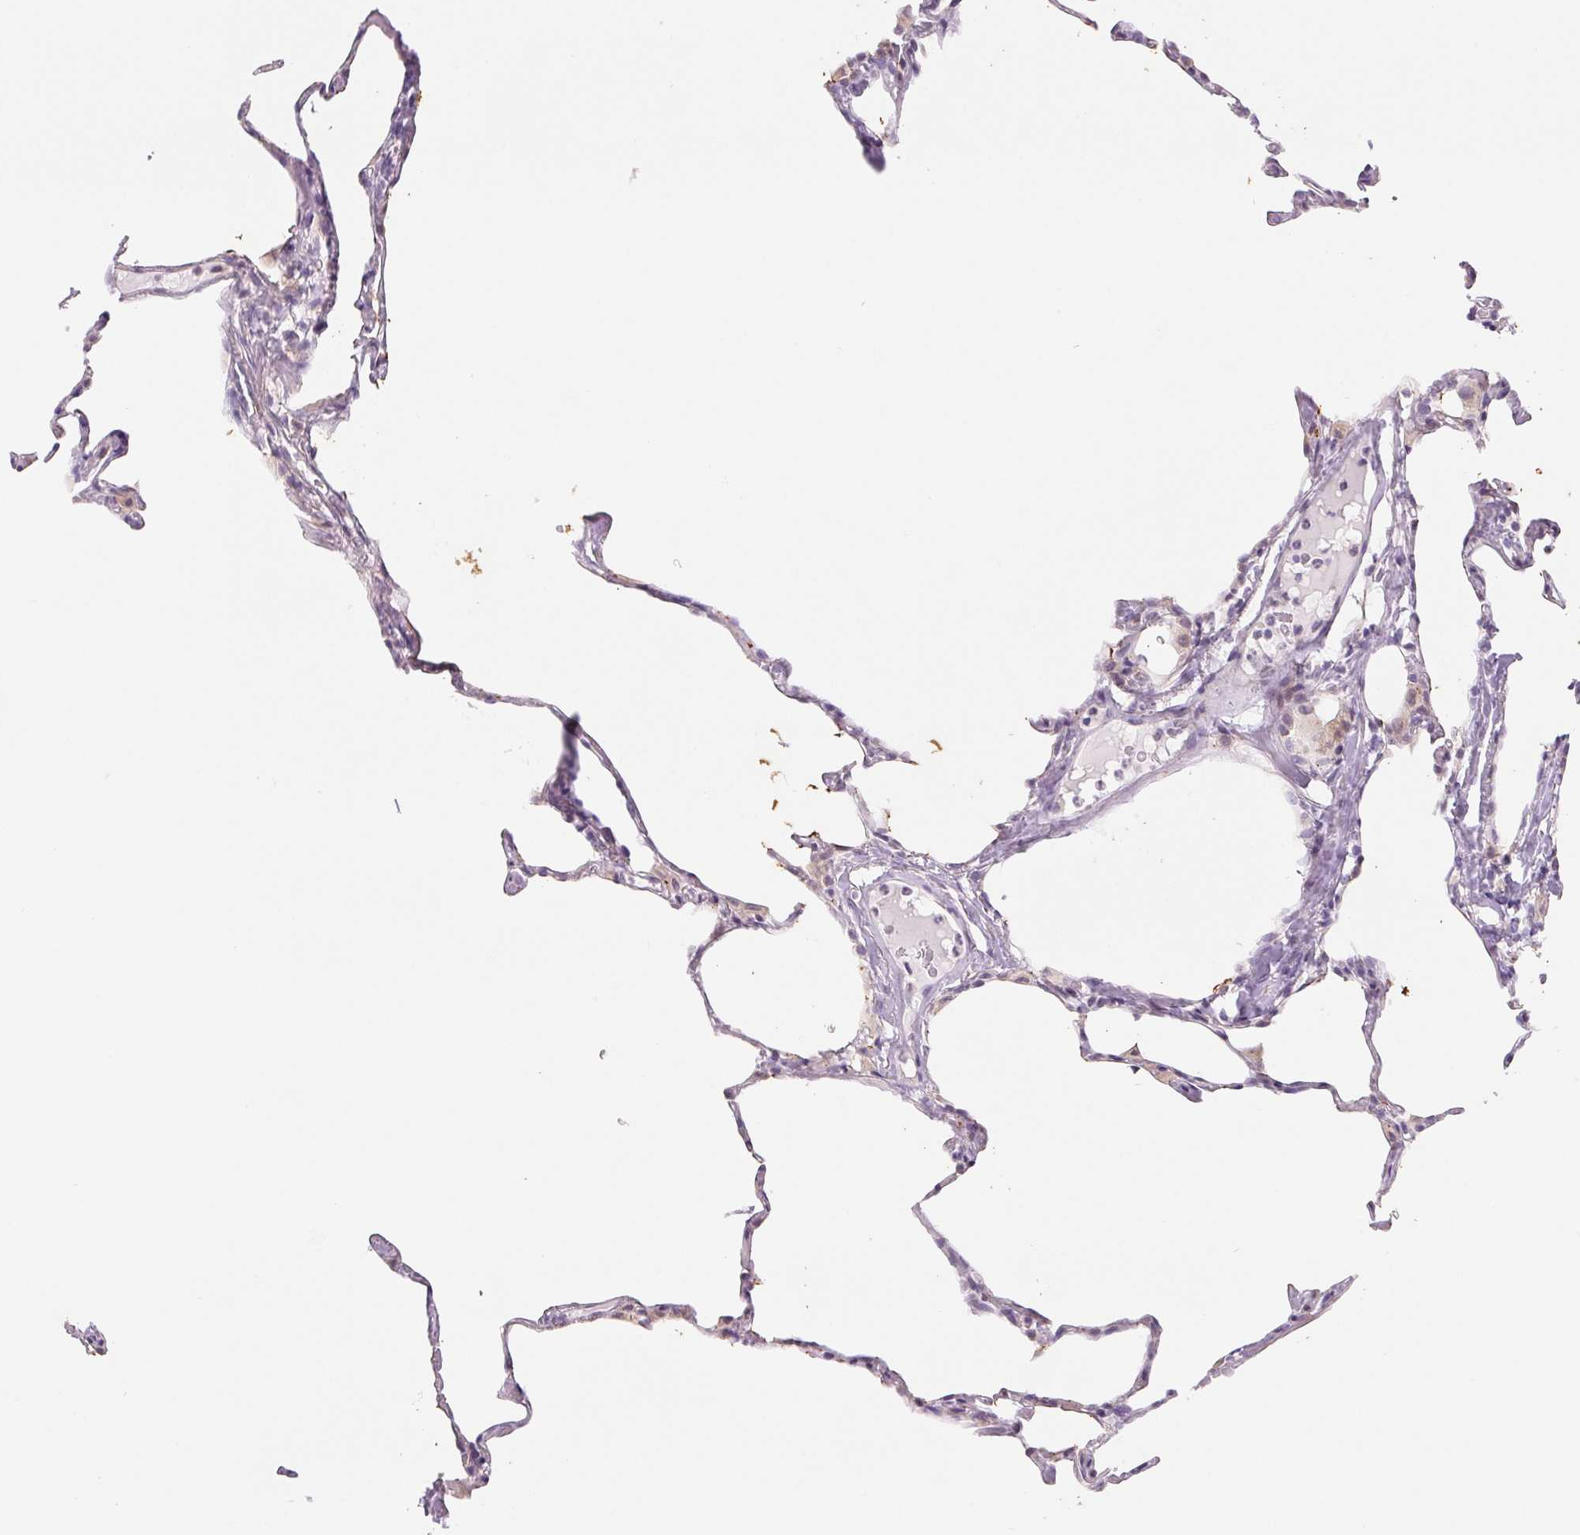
{"staining": {"intensity": "negative", "quantity": "none", "location": "none"}, "tissue": "lung", "cell_type": "Alveolar cells", "image_type": "normal", "snomed": [{"axis": "morphology", "description": "Normal tissue, NOS"}, {"axis": "topography", "description": "Lung"}], "caption": "This is a histopathology image of immunohistochemistry staining of benign lung, which shows no staining in alveolar cells.", "gene": "CCDC168", "patient": {"sex": "male", "age": 65}}